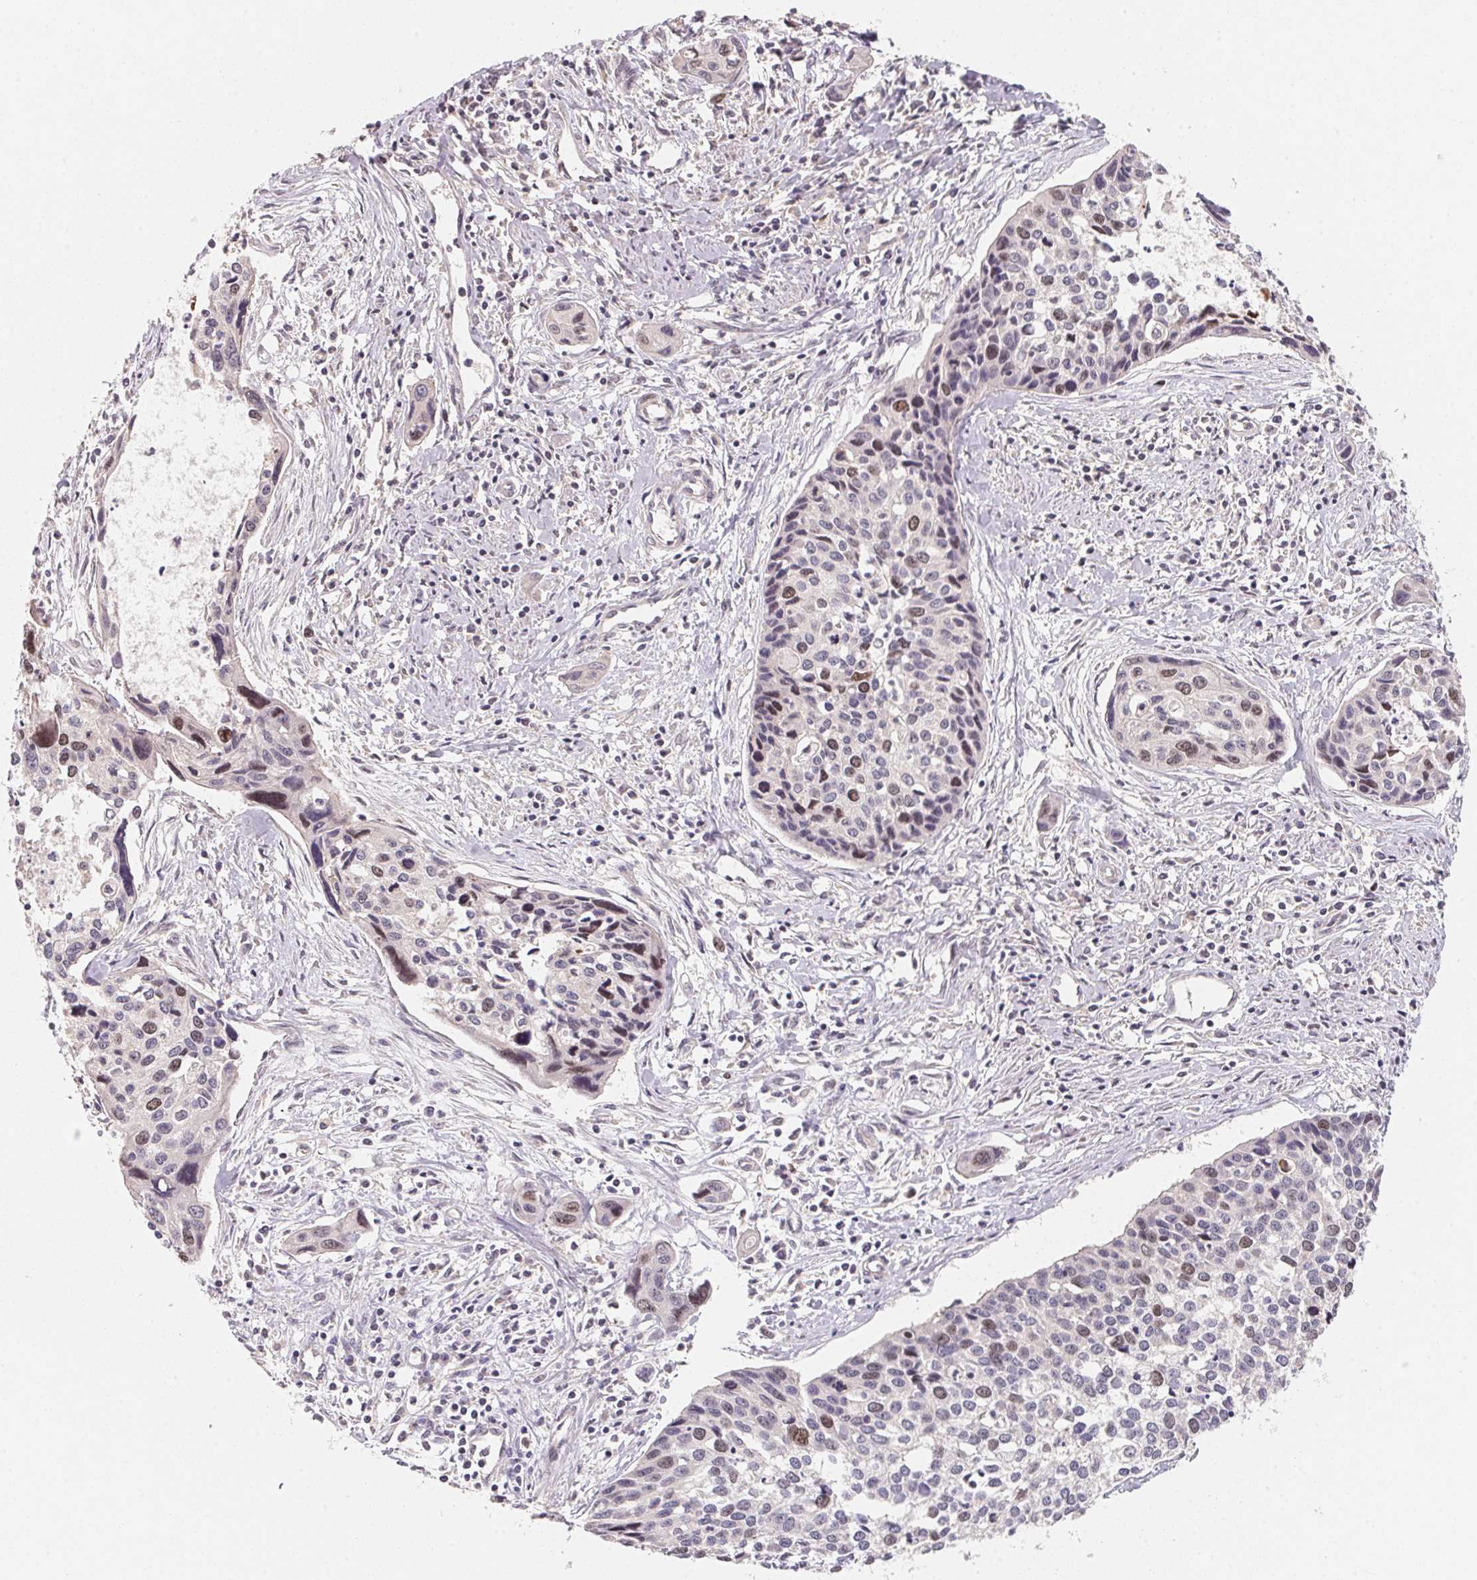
{"staining": {"intensity": "moderate", "quantity": "<25%", "location": "nuclear"}, "tissue": "cervical cancer", "cell_type": "Tumor cells", "image_type": "cancer", "snomed": [{"axis": "morphology", "description": "Squamous cell carcinoma, NOS"}, {"axis": "topography", "description": "Cervix"}], "caption": "Protein expression by immunohistochemistry (IHC) shows moderate nuclear staining in approximately <25% of tumor cells in cervical squamous cell carcinoma.", "gene": "KIFC1", "patient": {"sex": "female", "age": 31}}